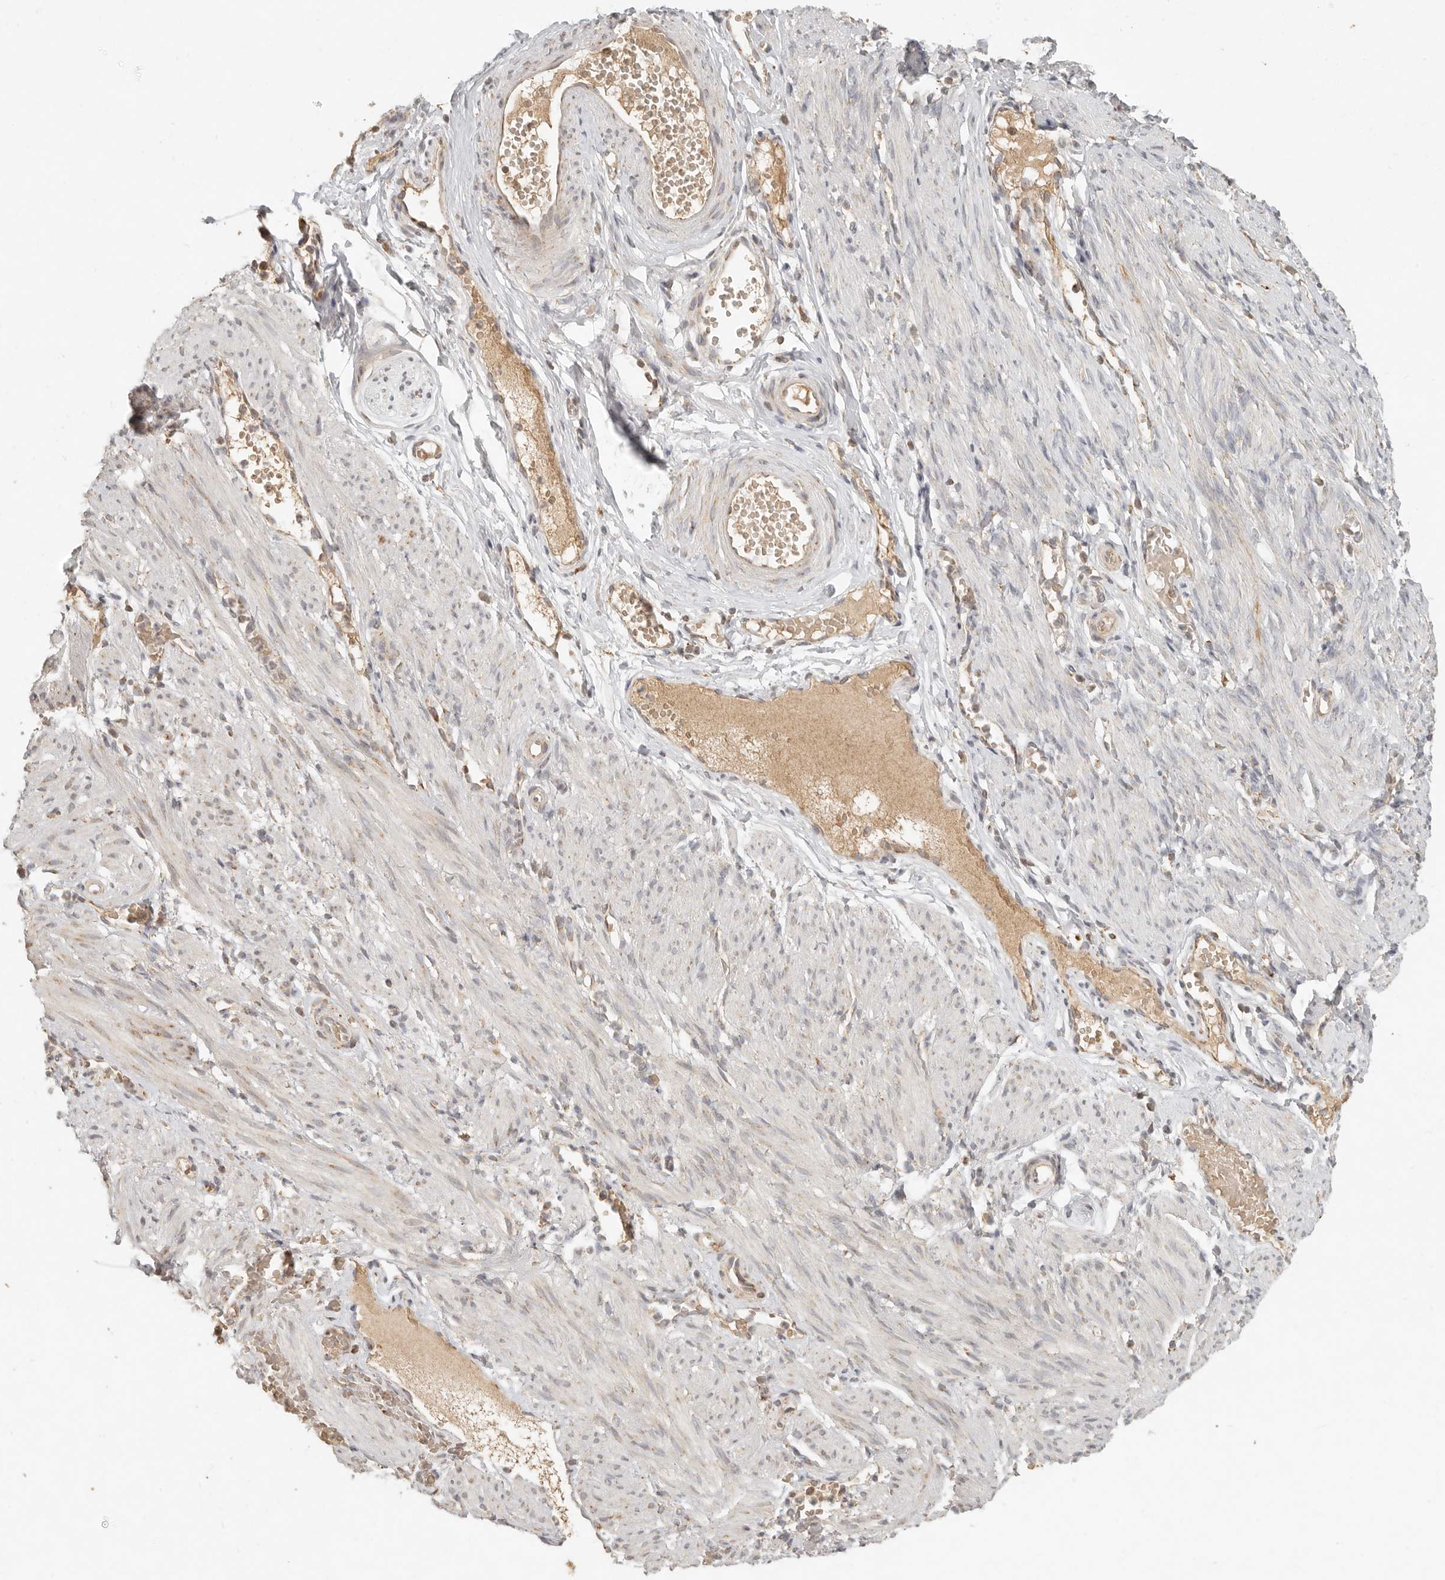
{"staining": {"intensity": "moderate", "quantity": "25%-75%", "location": "cytoplasmic/membranous"}, "tissue": "adipose tissue", "cell_type": "Adipocytes", "image_type": "normal", "snomed": [{"axis": "morphology", "description": "Normal tissue, NOS"}, {"axis": "topography", "description": "Smooth muscle"}, {"axis": "topography", "description": "Peripheral nerve tissue"}], "caption": "Immunohistochemical staining of benign human adipose tissue exhibits medium levels of moderate cytoplasmic/membranous staining in about 25%-75% of adipocytes. The protein is shown in brown color, while the nuclei are stained blue.", "gene": "MRPL55", "patient": {"sex": "female", "age": 39}}